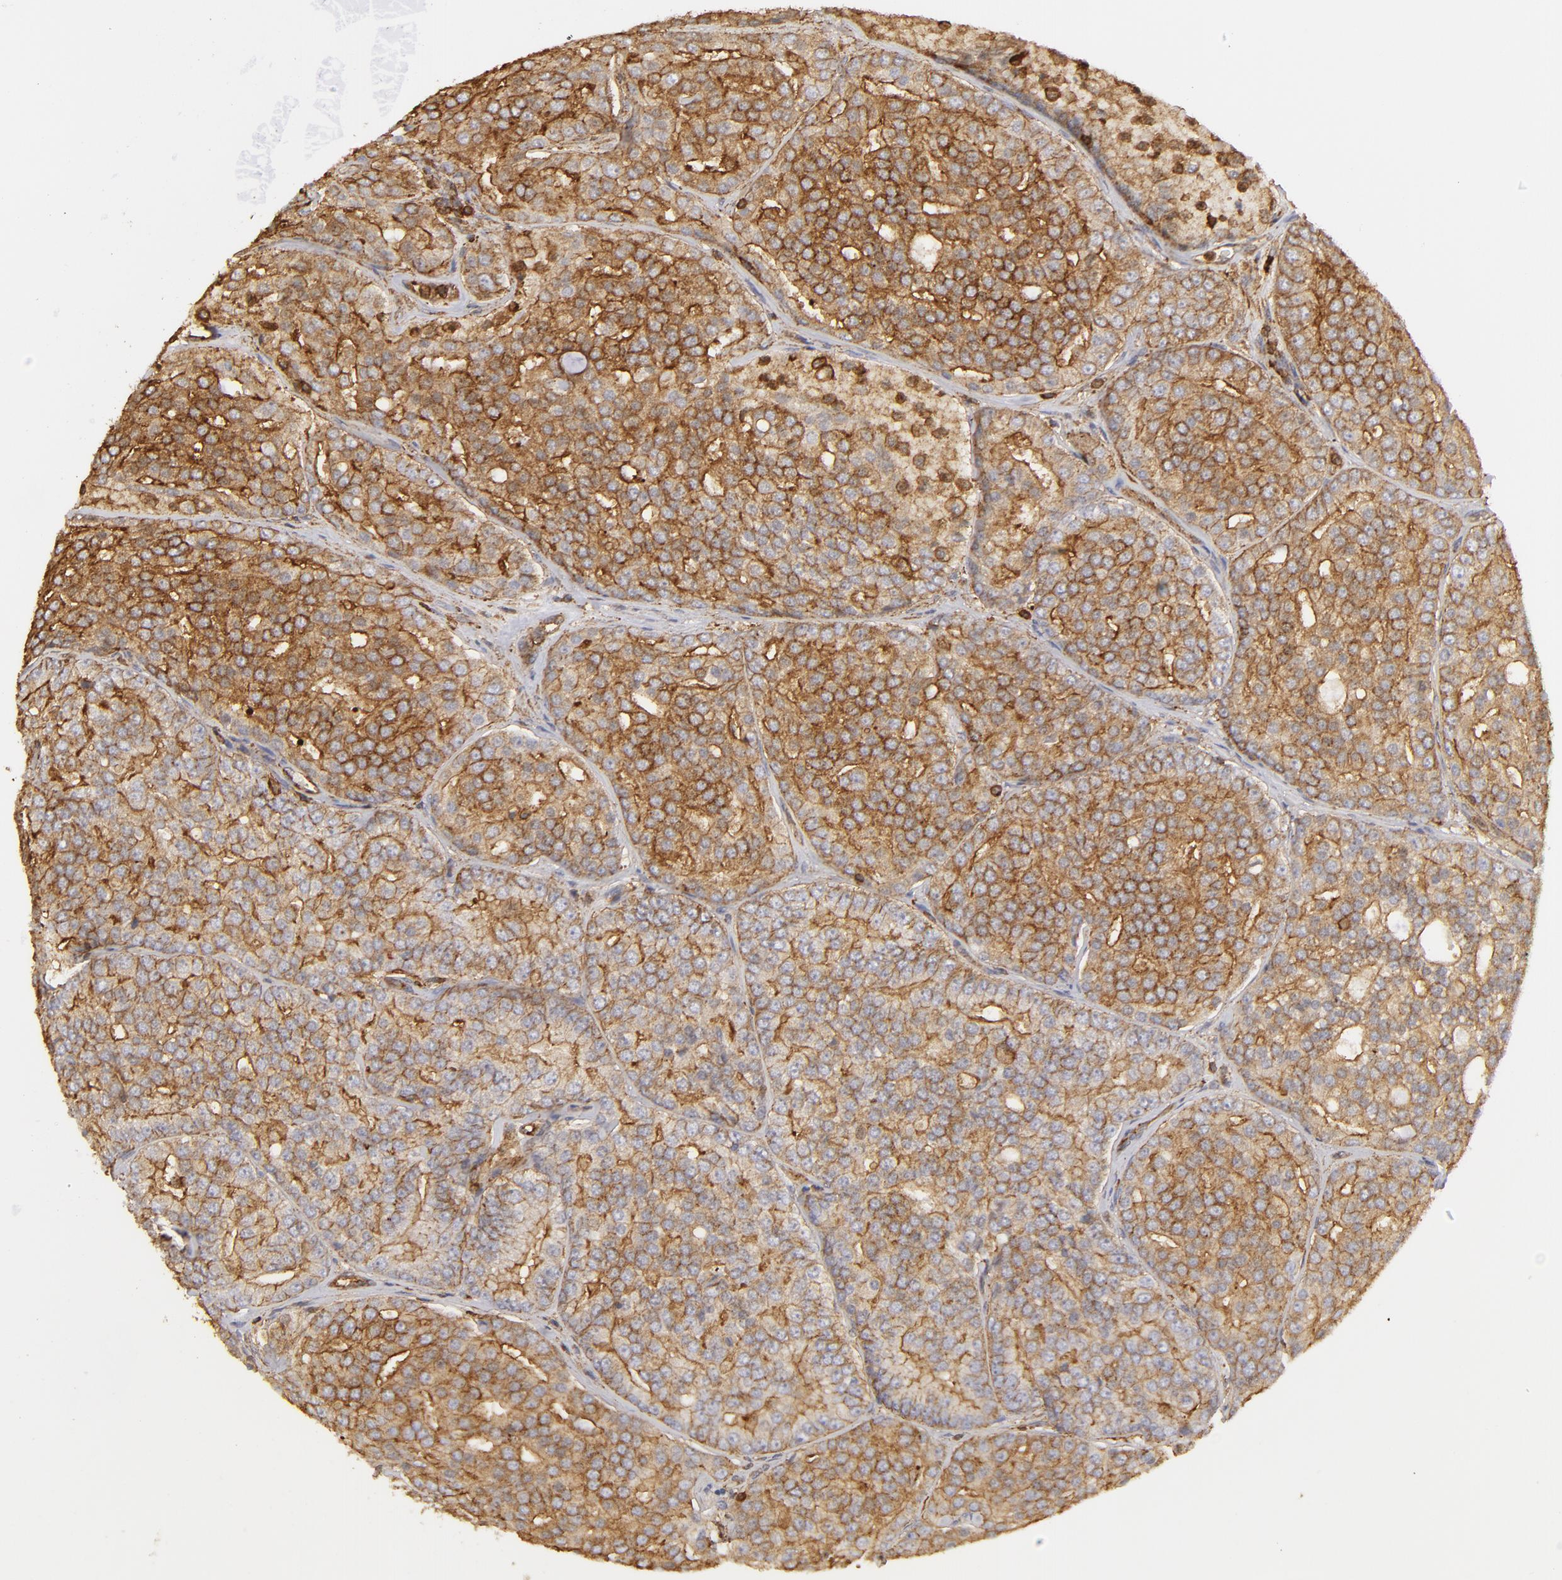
{"staining": {"intensity": "strong", "quantity": ">75%", "location": "cytoplasmic/membranous"}, "tissue": "prostate cancer", "cell_type": "Tumor cells", "image_type": "cancer", "snomed": [{"axis": "morphology", "description": "Adenocarcinoma, High grade"}, {"axis": "topography", "description": "Prostate"}], "caption": "Brown immunohistochemical staining in human prostate cancer (adenocarcinoma (high-grade)) exhibits strong cytoplasmic/membranous staining in about >75% of tumor cells.", "gene": "ACTB", "patient": {"sex": "male", "age": 64}}